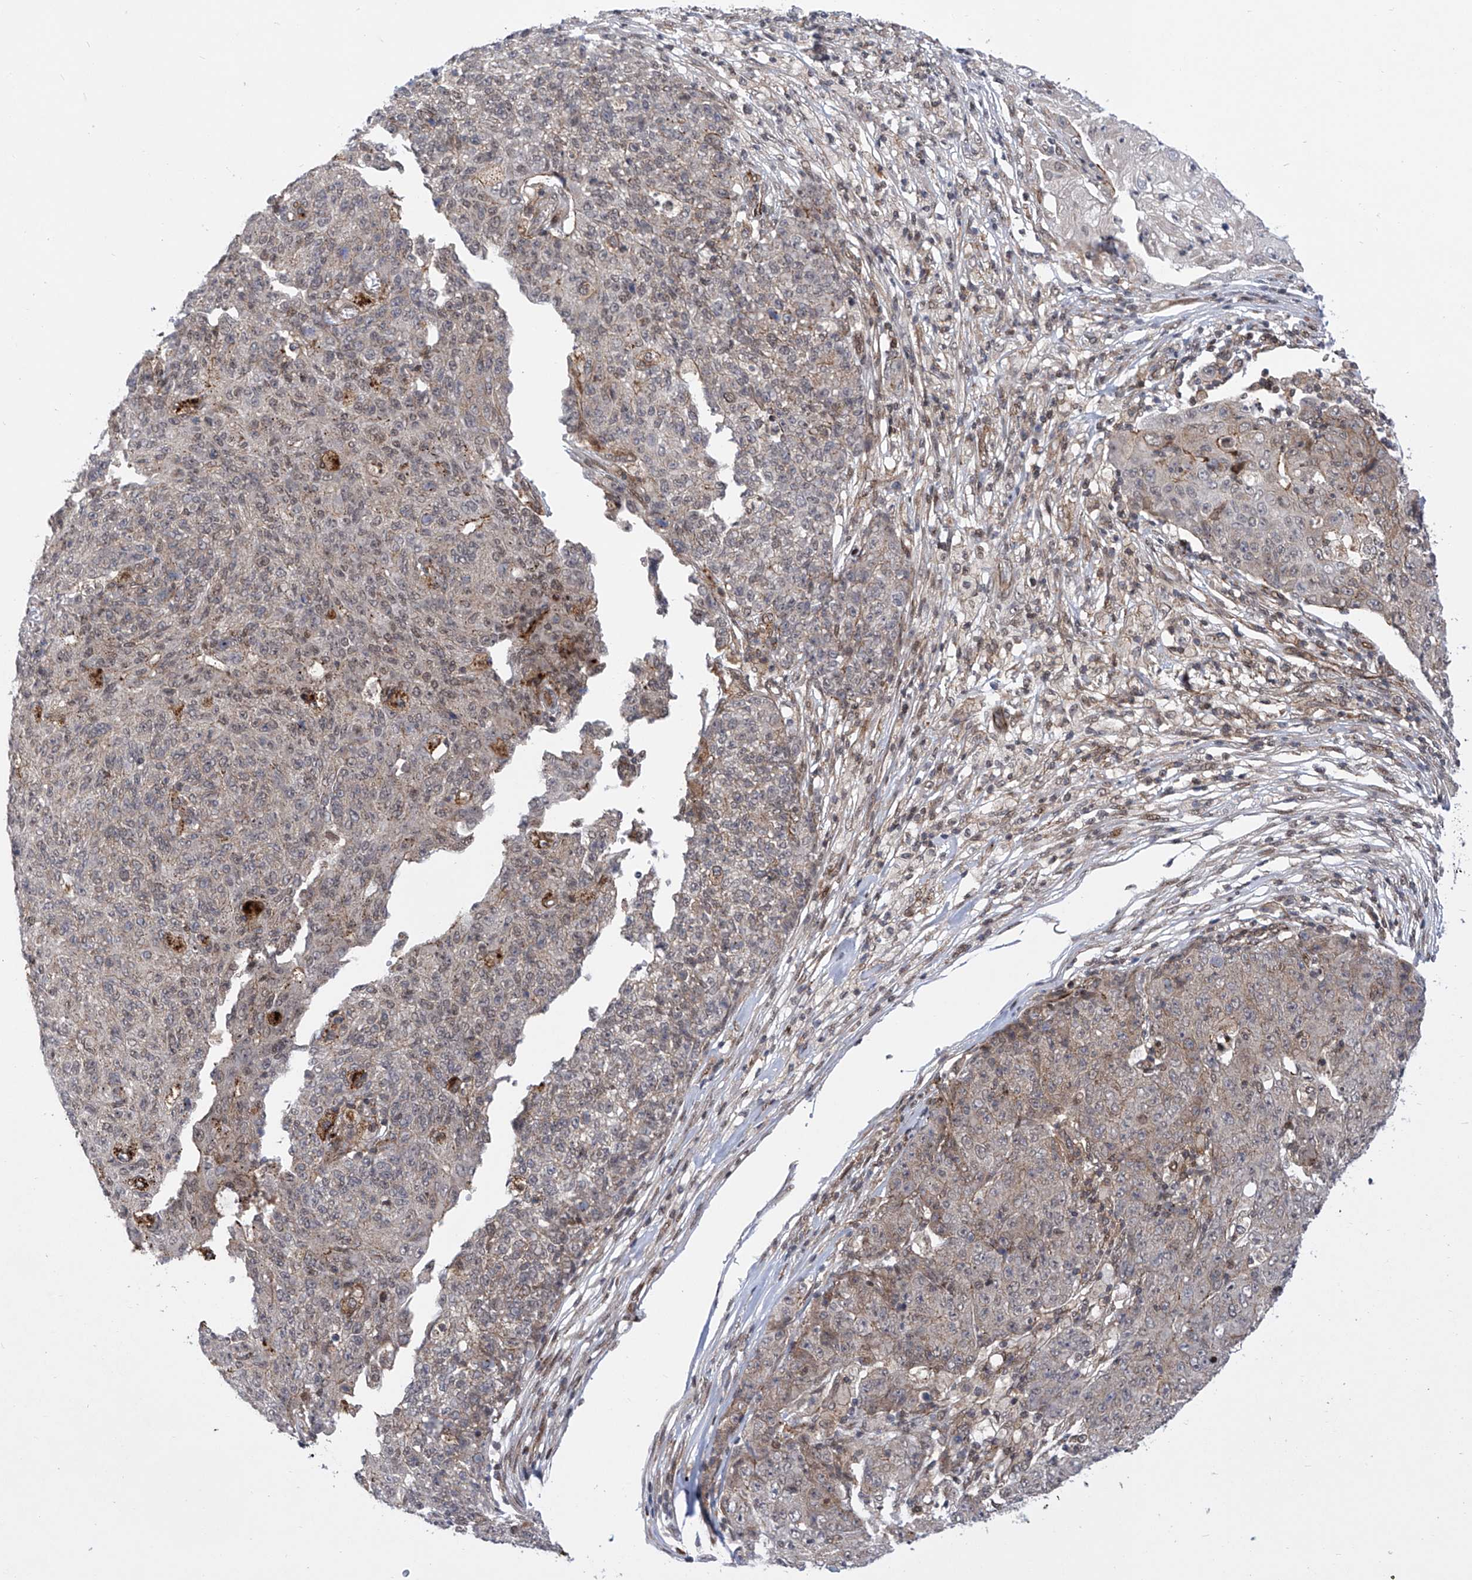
{"staining": {"intensity": "negative", "quantity": "none", "location": "none"}, "tissue": "ovarian cancer", "cell_type": "Tumor cells", "image_type": "cancer", "snomed": [{"axis": "morphology", "description": "Carcinoma, endometroid"}, {"axis": "topography", "description": "Ovary"}], "caption": "Tumor cells show no significant protein positivity in ovarian cancer.", "gene": "CEP290", "patient": {"sex": "female", "age": 42}}